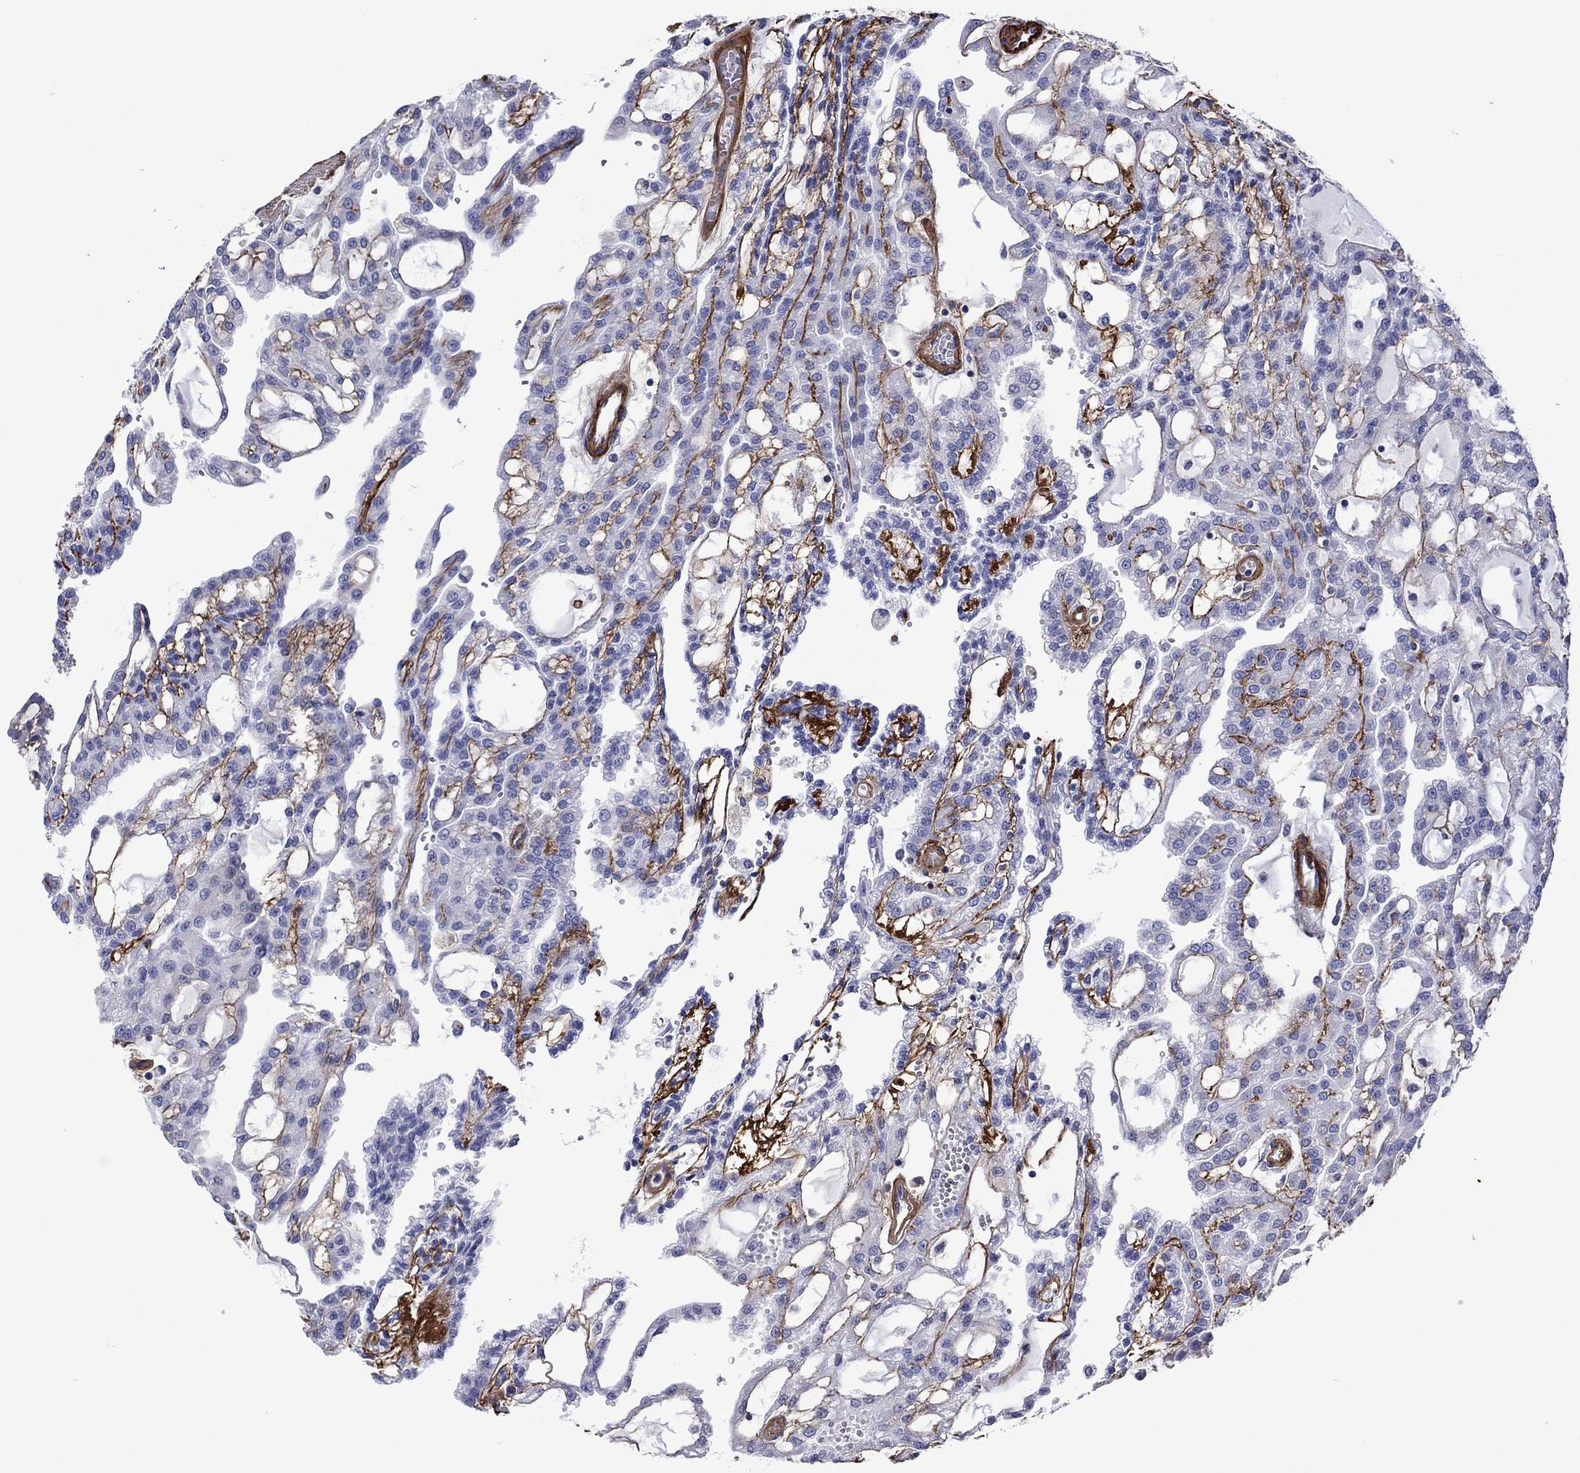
{"staining": {"intensity": "negative", "quantity": "none", "location": "none"}, "tissue": "renal cancer", "cell_type": "Tumor cells", "image_type": "cancer", "snomed": [{"axis": "morphology", "description": "Adenocarcinoma, NOS"}, {"axis": "topography", "description": "Kidney"}], "caption": "An IHC image of renal cancer (adenocarcinoma) is shown. There is no staining in tumor cells of renal cancer (adenocarcinoma). The staining was performed using DAB (3,3'-diaminobenzidine) to visualize the protein expression in brown, while the nuclei were stained in blue with hematoxylin (Magnification: 20x).", "gene": "HSPG2", "patient": {"sex": "male", "age": 63}}